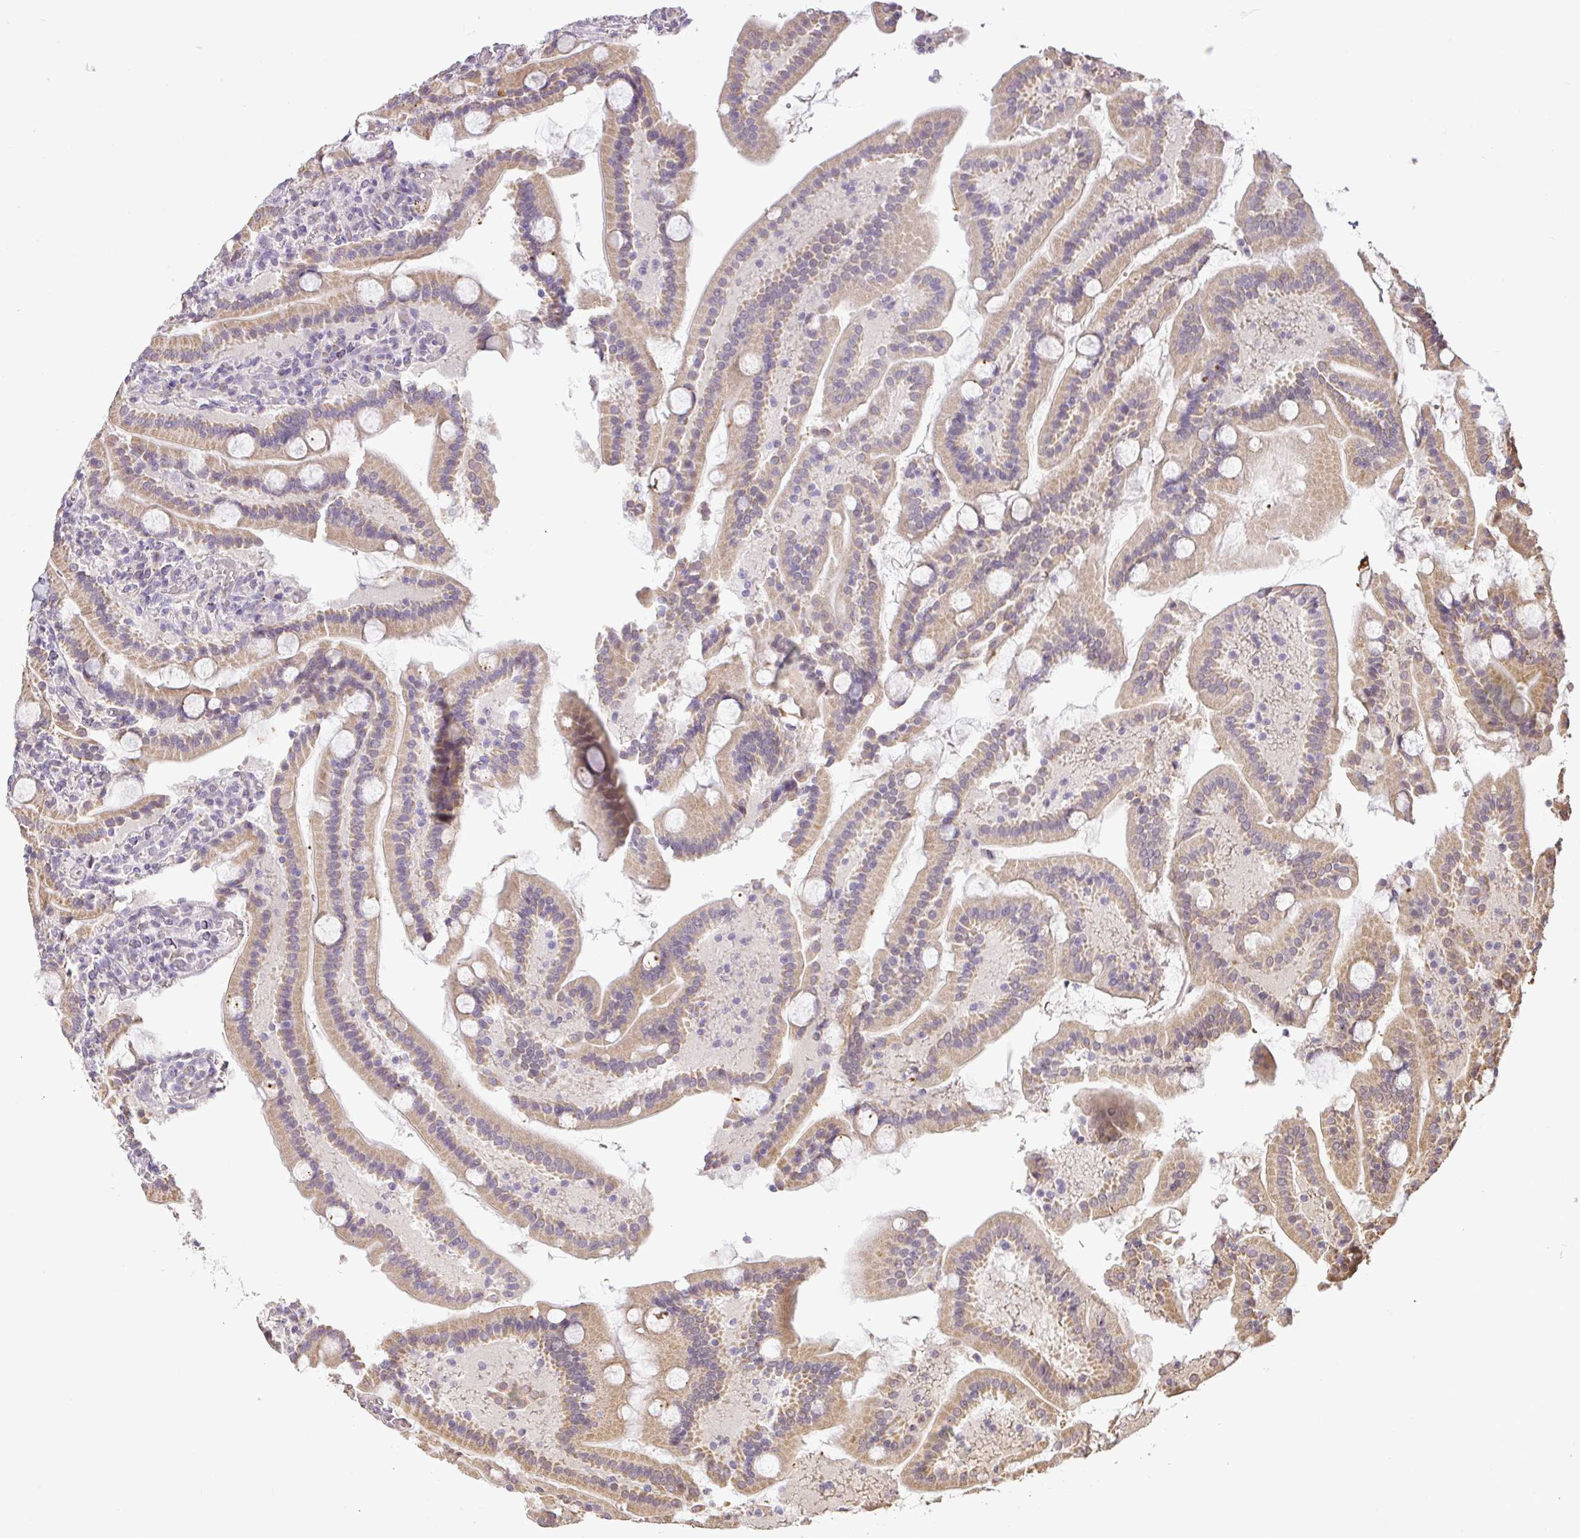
{"staining": {"intensity": "moderate", "quantity": ">75%", "location": "cytoplasmic/membranous"}, "tissue": "duodenum", "cell_type": "Glandular cells", "image_type": "normal", "snomed": [{"axis": "morphology", "description": "Normal tissue, NOS"}, {"axis": "topography", "description": "Duodenum"}], "caption": "Immunohistochemical staining of benign duodenum reveals moderate cytoplasmic/membranous protein expression in about >75% of glandular cells.", "gene": "MYOM2", "patient": {"sex": "male", "age": 55}}